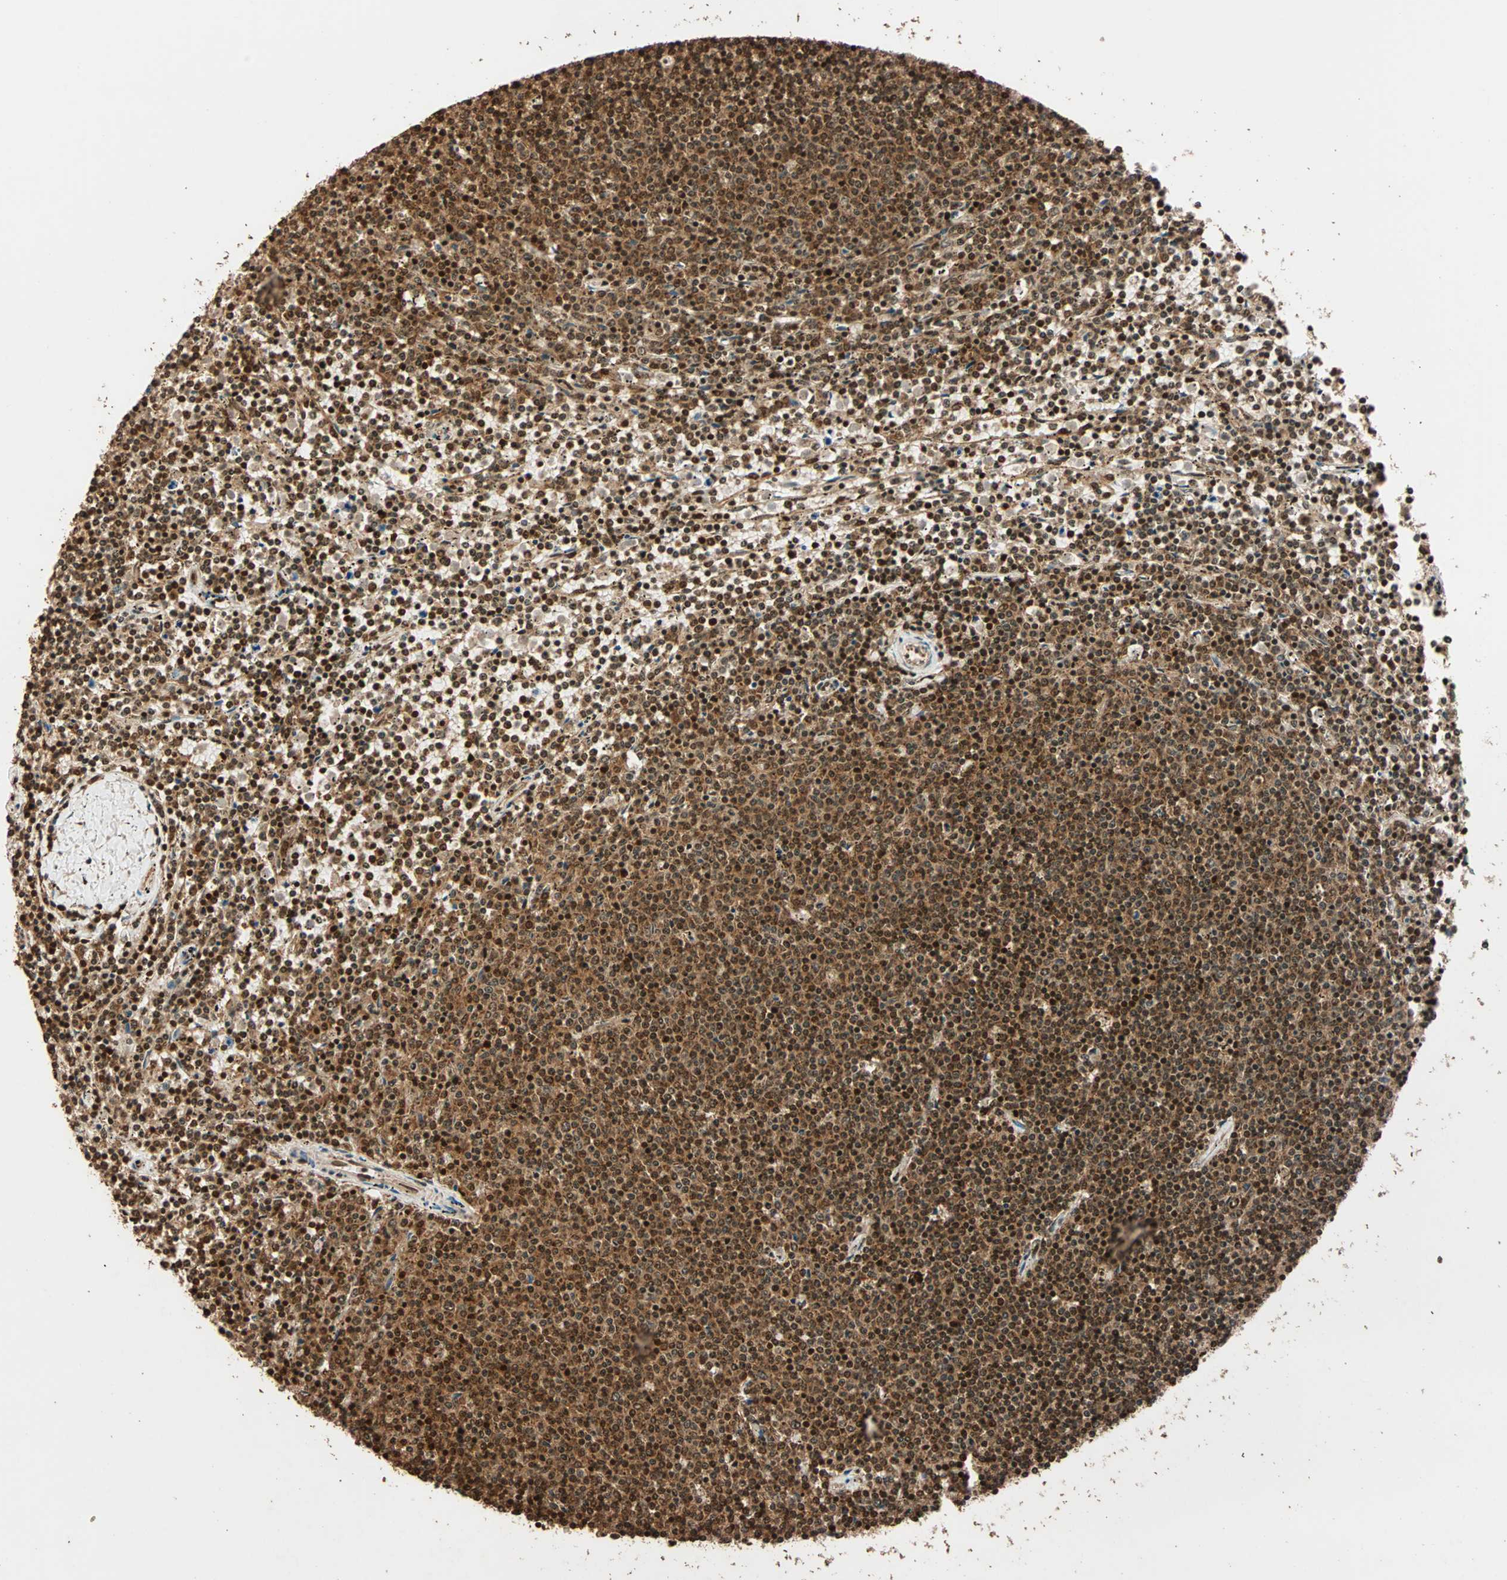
{"staining": {"intensity": "strong", "quantity": ">75%", "location": "cytoplasmic/membranous,nuclear"}, "tissue": "lymphoma", "cell_type": "Tumor cells", "image_type": "cancer", "snomed": [{"axis": "morphology", "description": "Malignant lymphoma, non-Hodgkin's type, Low grade"}, {"axis": "topography", "description": "Spleen"}], "caption": "This photomicrograph exhibits IHC staining of human malignant lymphoma, non-Hodgkin's type (low-grade), with high strong cytoplasmic/membranous and nuclear staining in approximately >75% of tumor cells.", "gene": "ALKBH5", "patient": {"sex": "female", "age": 50}}